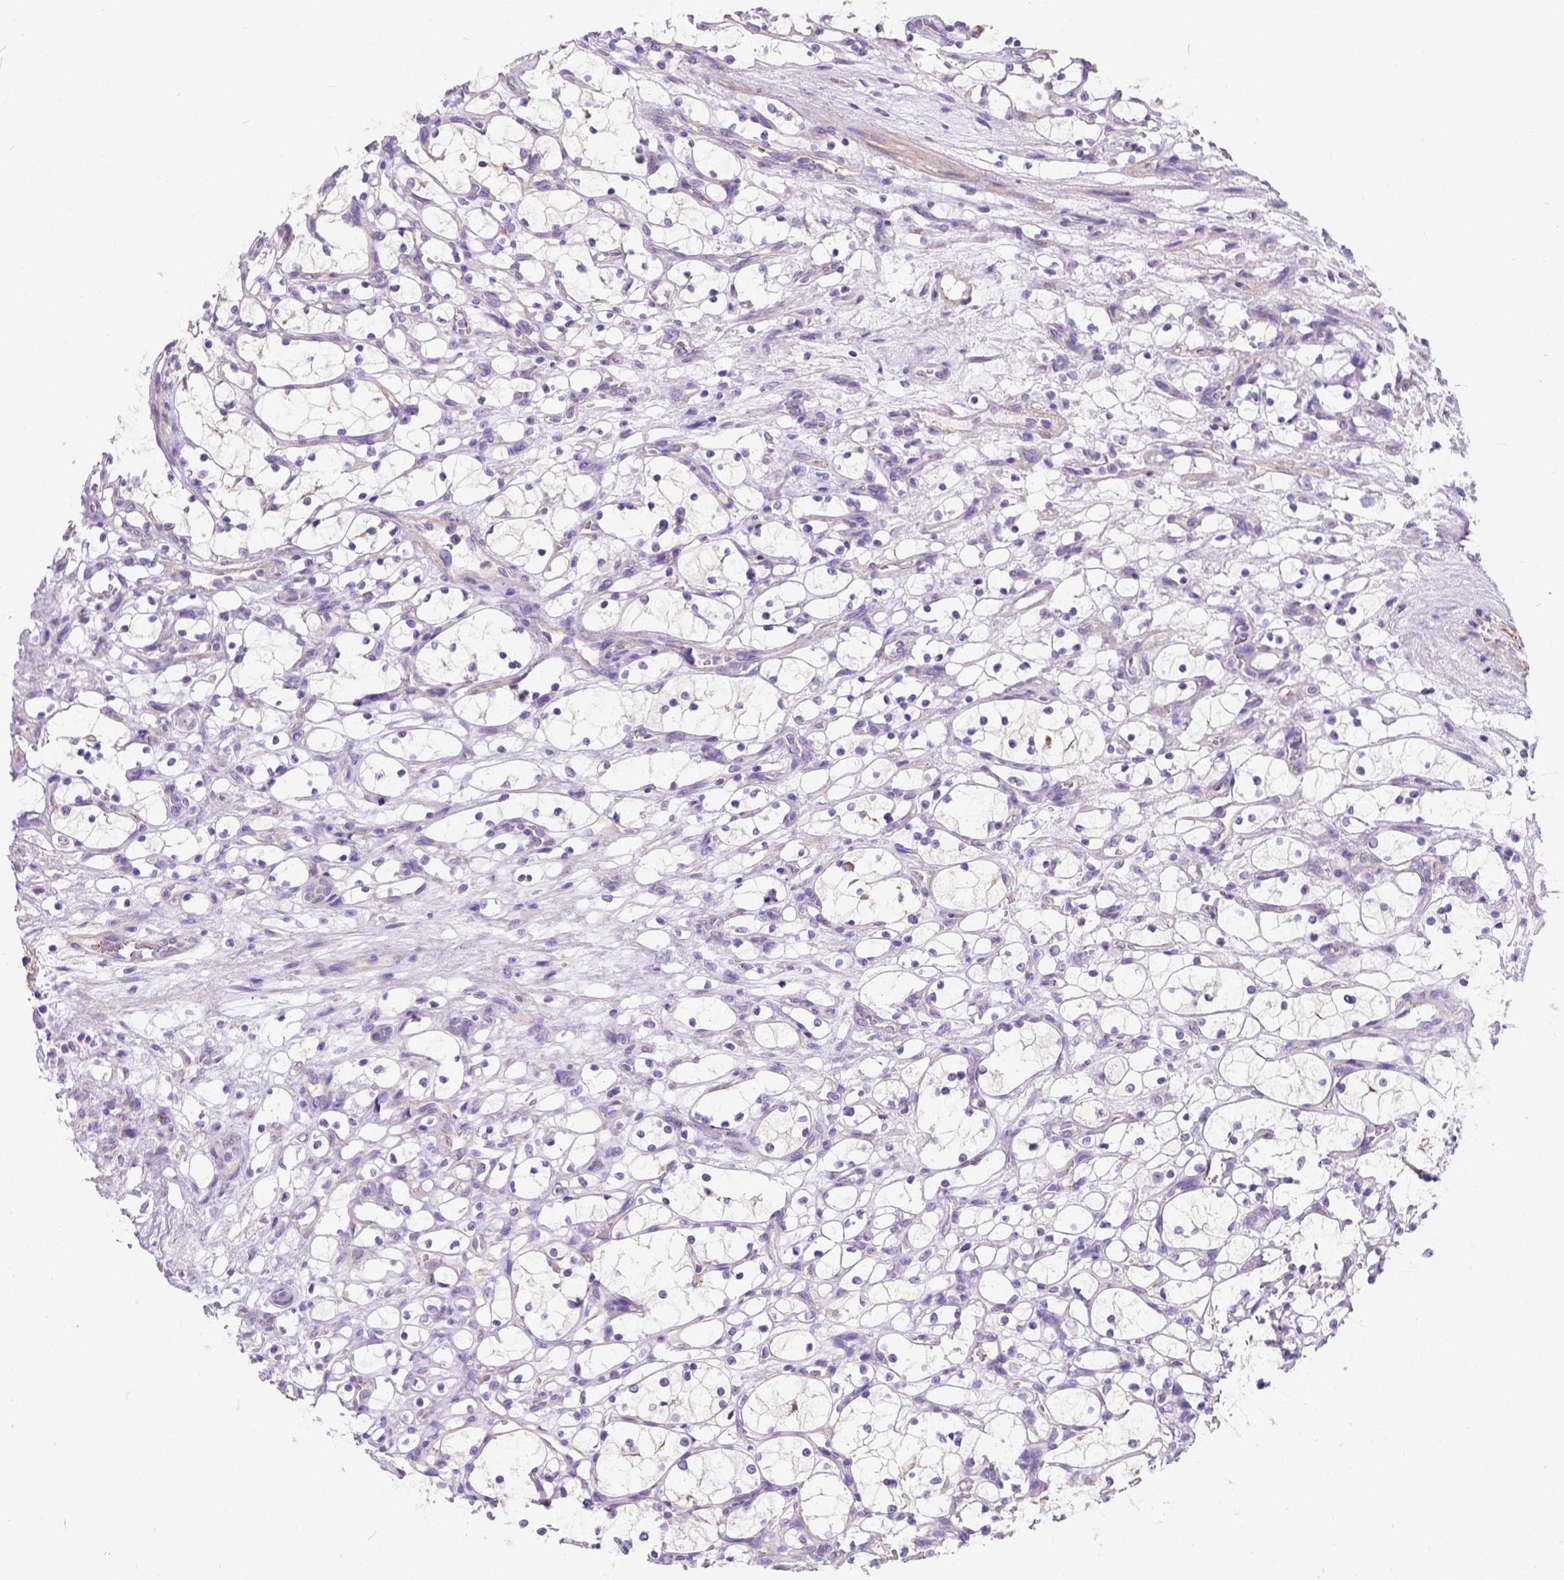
{"staining": {"intensity": "moderate", "quantity": "<25%", "location": "cytoplasmic/membranous"}, "tissue": "renal cancer", "cell_type": "Tumor cells", "image_type": "cancer", "snomed": [{"axis": "morphology", "description": "Adenocarcinoma, NOS"}, {"axis": "topography", "description": "Kidney"}], "caption": "An image of human renal cancer stained for a protein shows moderate cytoplasmic/membranous brown staining in tumor cells.", "gene": "PHF7", "patient": {"sex": "female", "age": 69}}